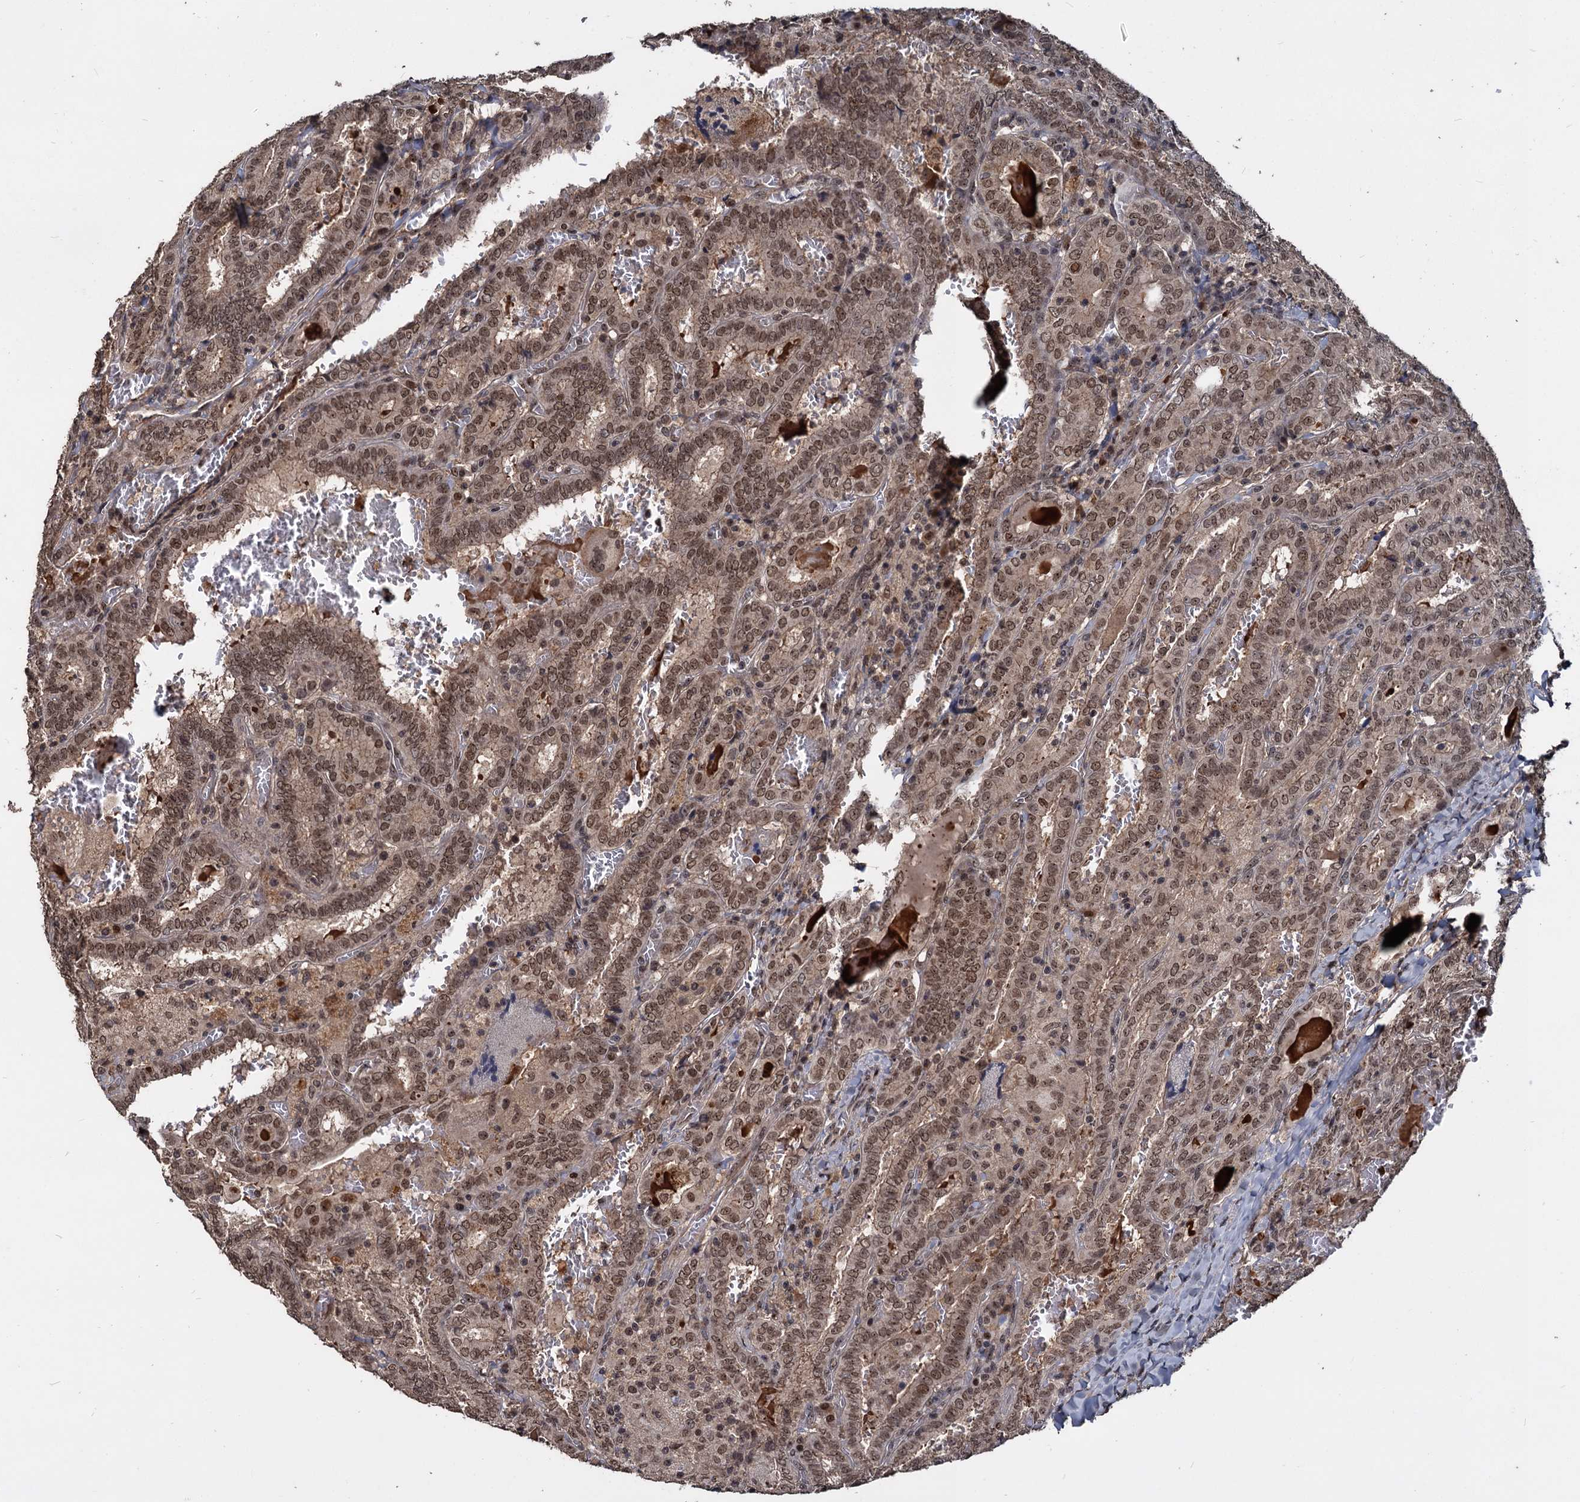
{"staining": {"intensity": "weak", "quantity": ">75%", "location": "nuclear"}, "tissue": "thyroid cancer", "cell_type": "Tumor cells", "image_type": "cancer", "snomed": [{"axis": "morphology", "description": "Papillary adenocarcinoma, NOS"}, {"axis": "topography", "description": "Thyroid gland"}], "caption": "Papillary adenocarcinoma (thyroid) stained with DAB (3,3'-diaminobenzidine) immunohistochemistry (IHC) exhibits low levels of weak nuclear positivity in about >75% of tumor cells.", "gene": "FAM216B", "patient": {"sex": "female", "age": 72}}